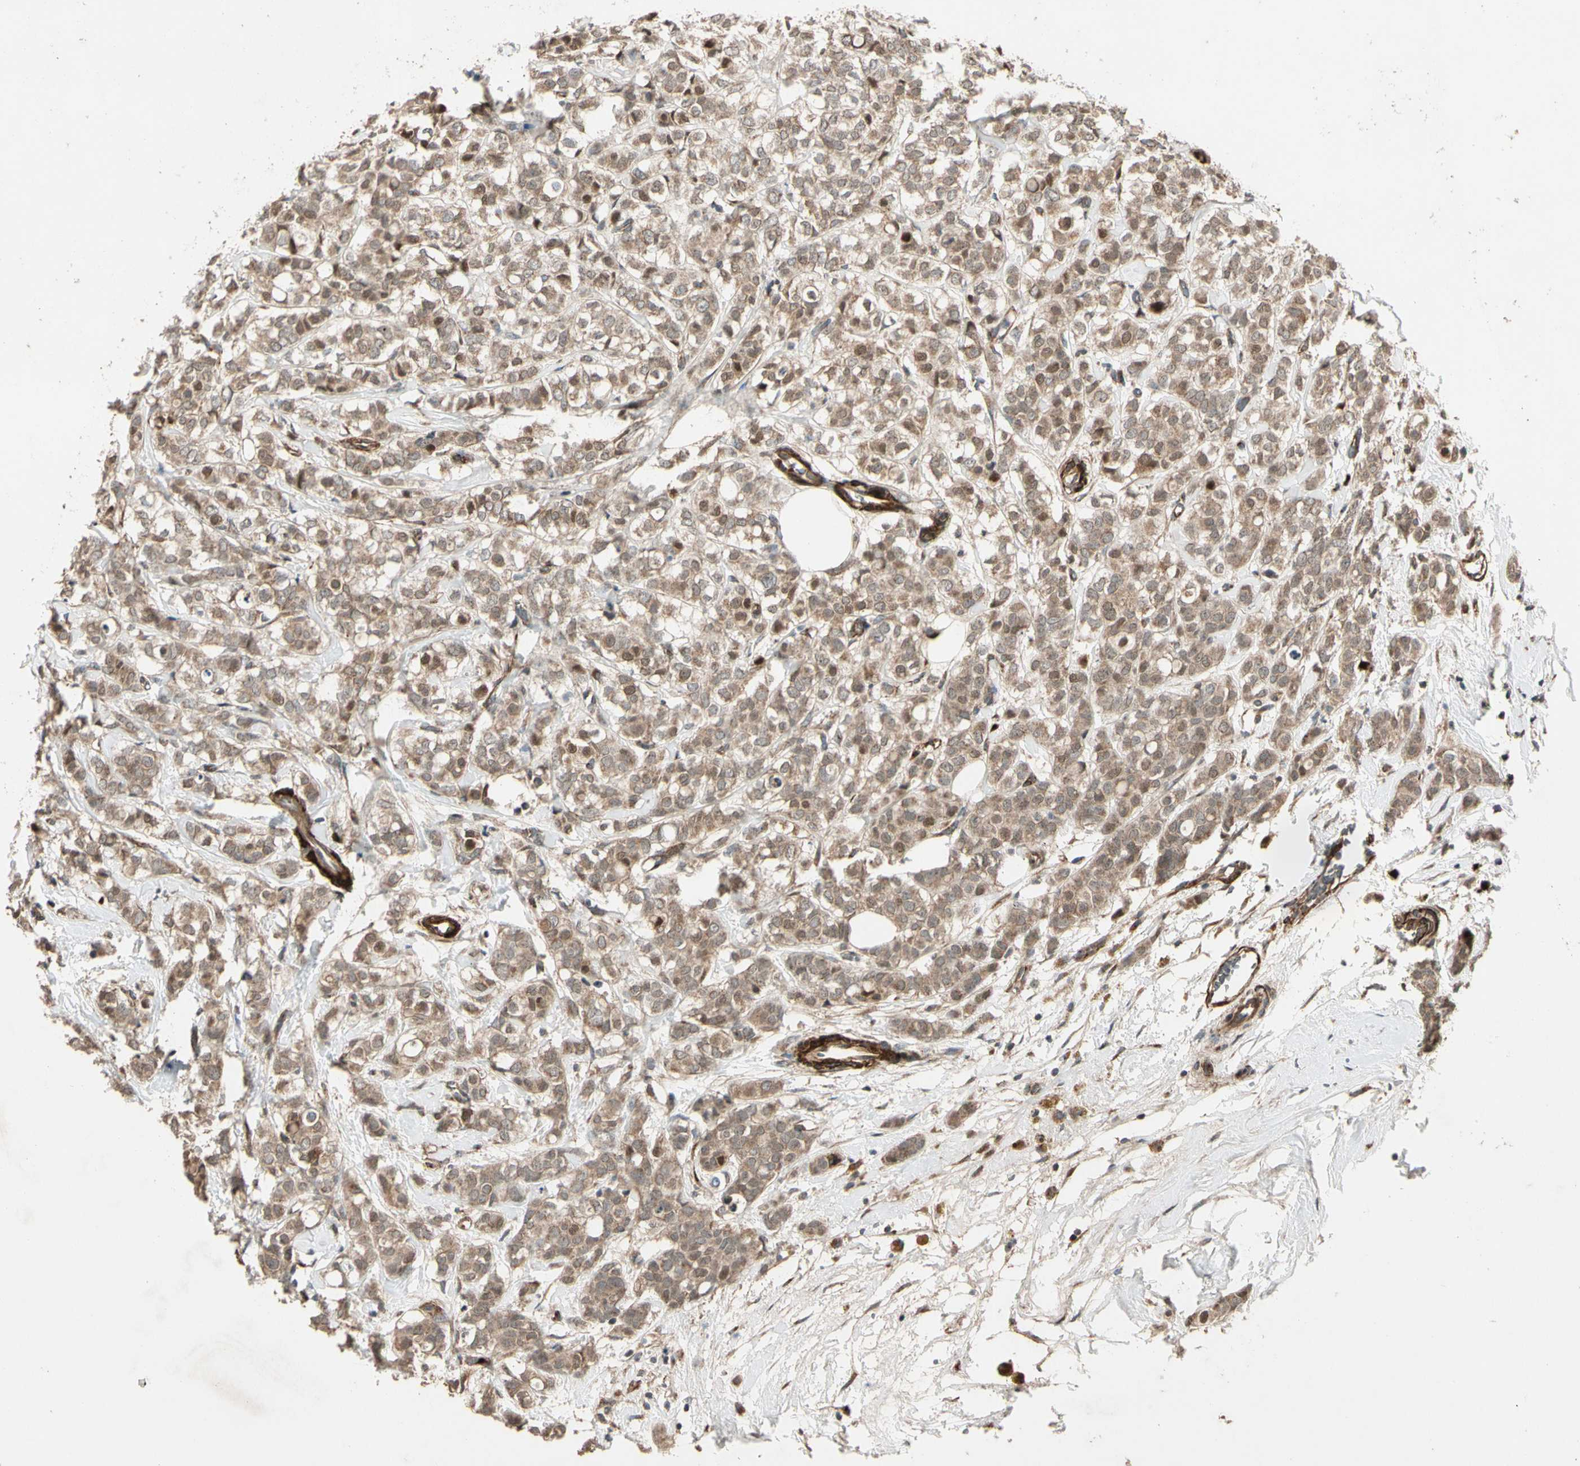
{"staining": {"intensity": "moderate", "quantity": ">75%", "location": "cytoplasmic/membranous,nuclear"}, "tissue": "breast cancer", "cell_type": "Tumor cells", "image_type": "cancer", "snomed": [{"axis": "morphology", "description": "Lobular carcinoma"}, {"axis": "topography", "description": "Breast"}], "caption": "The histopathology image exhibits a brown stain indicating the presence of a protein in the cytoplasmic/membranous and nuclear of tumor cells in breast cancer.", "gene": "GCK", "patient": {"sex": "female", "age": 60}}